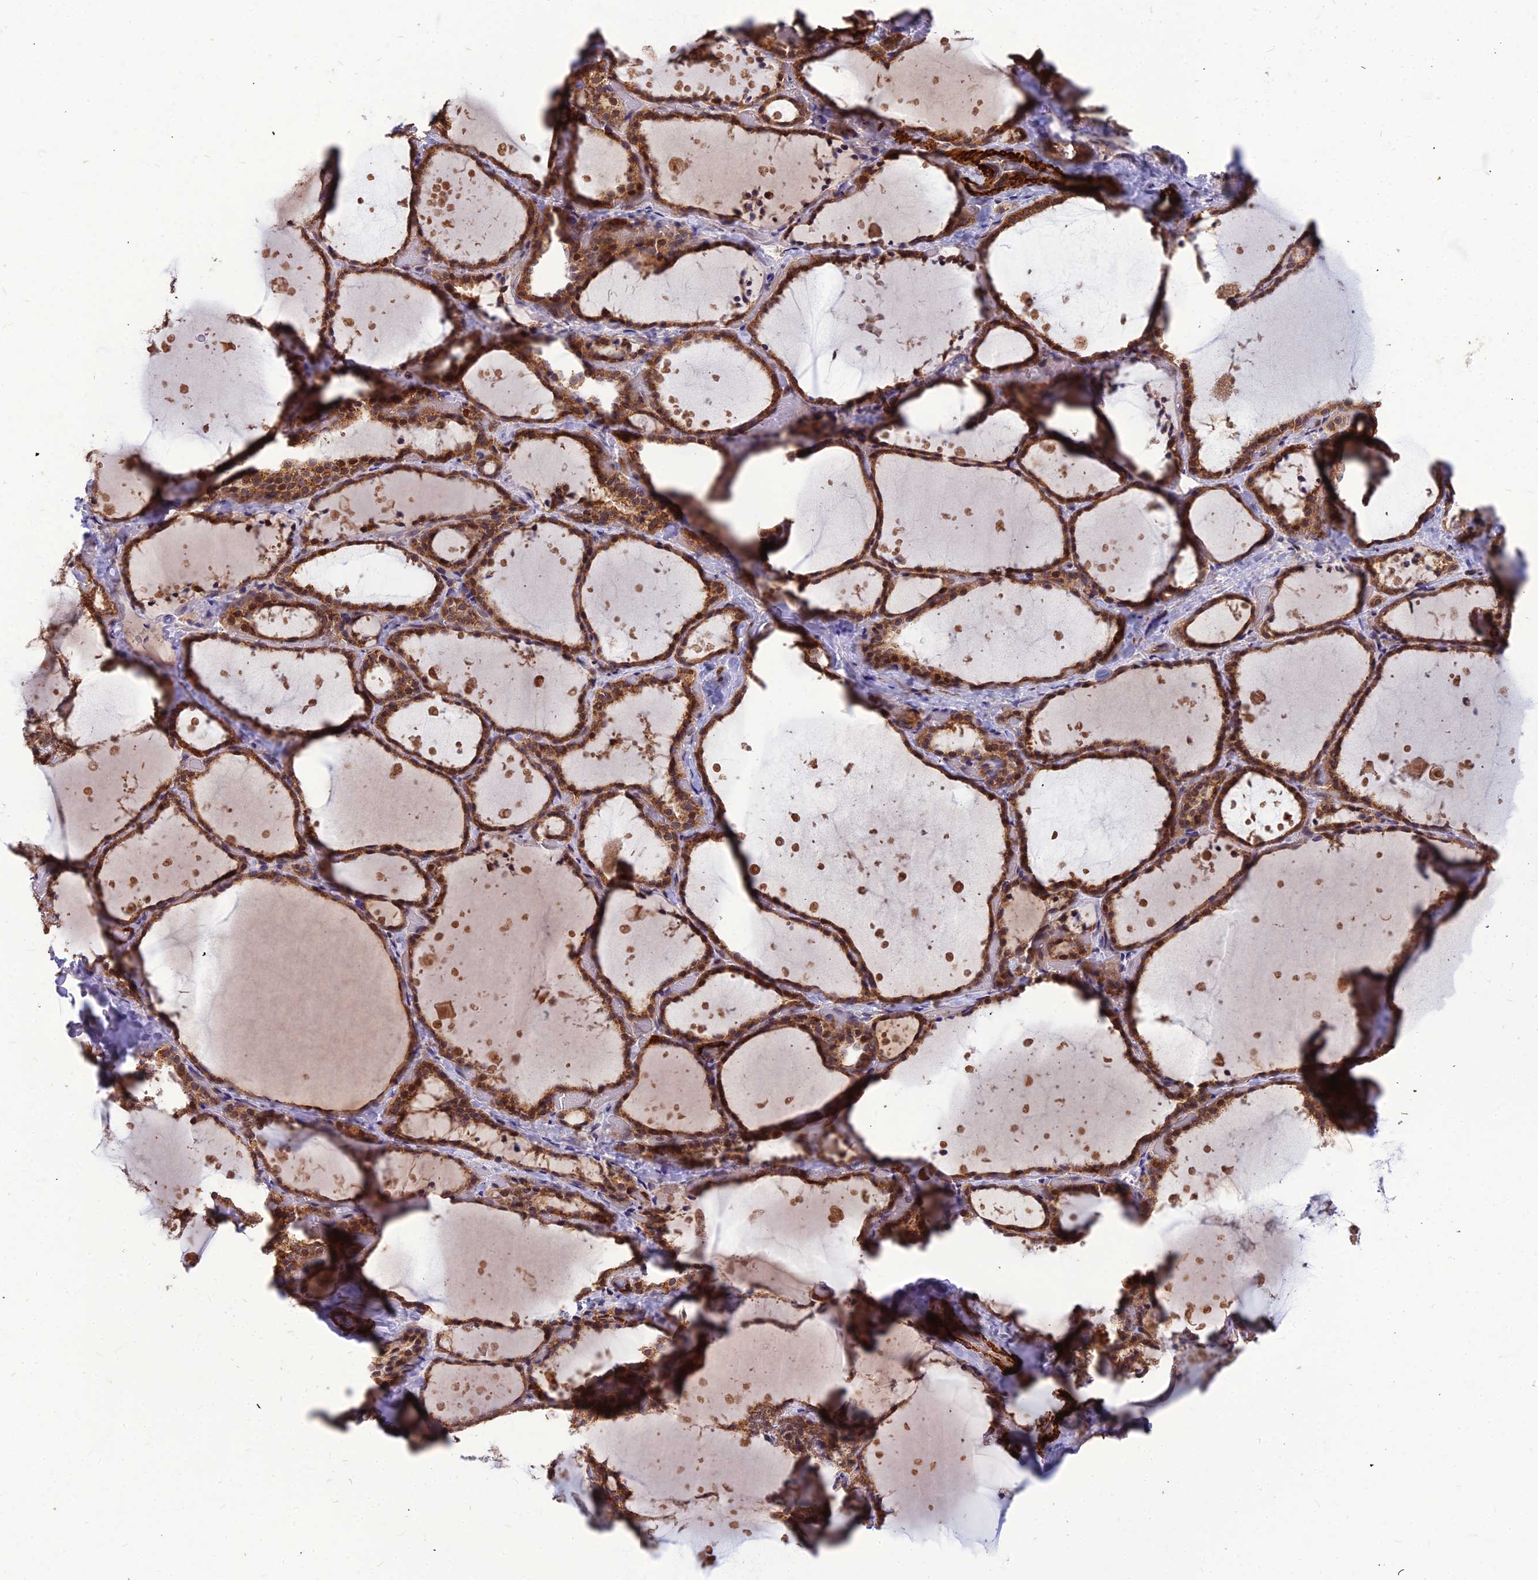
{"staining": {"intensity": "moderate", "quantity": ">75%", "location": "cytoplasmic/membranous"}, "tissue": "thyroid gland", "cell_type": "Glandular cells", "image_type": "normal", "snomed": [{"axis": "morphology", "description": "Normal tissue, NOS"}, {"axis": "topography", "description": "Thyroid gland"}], "caption": "Protein expression analysis of benign thyroid gland shows moderate cytoplasmic/membranous expression in approximately >75% of glandular cells. (Stains: DAB in brown, nuclei in blue, Microscopy: brightfield microscopy at high magnification).", "gene": "LEKR1", "patient": {"sex": "female", "age": 44}}